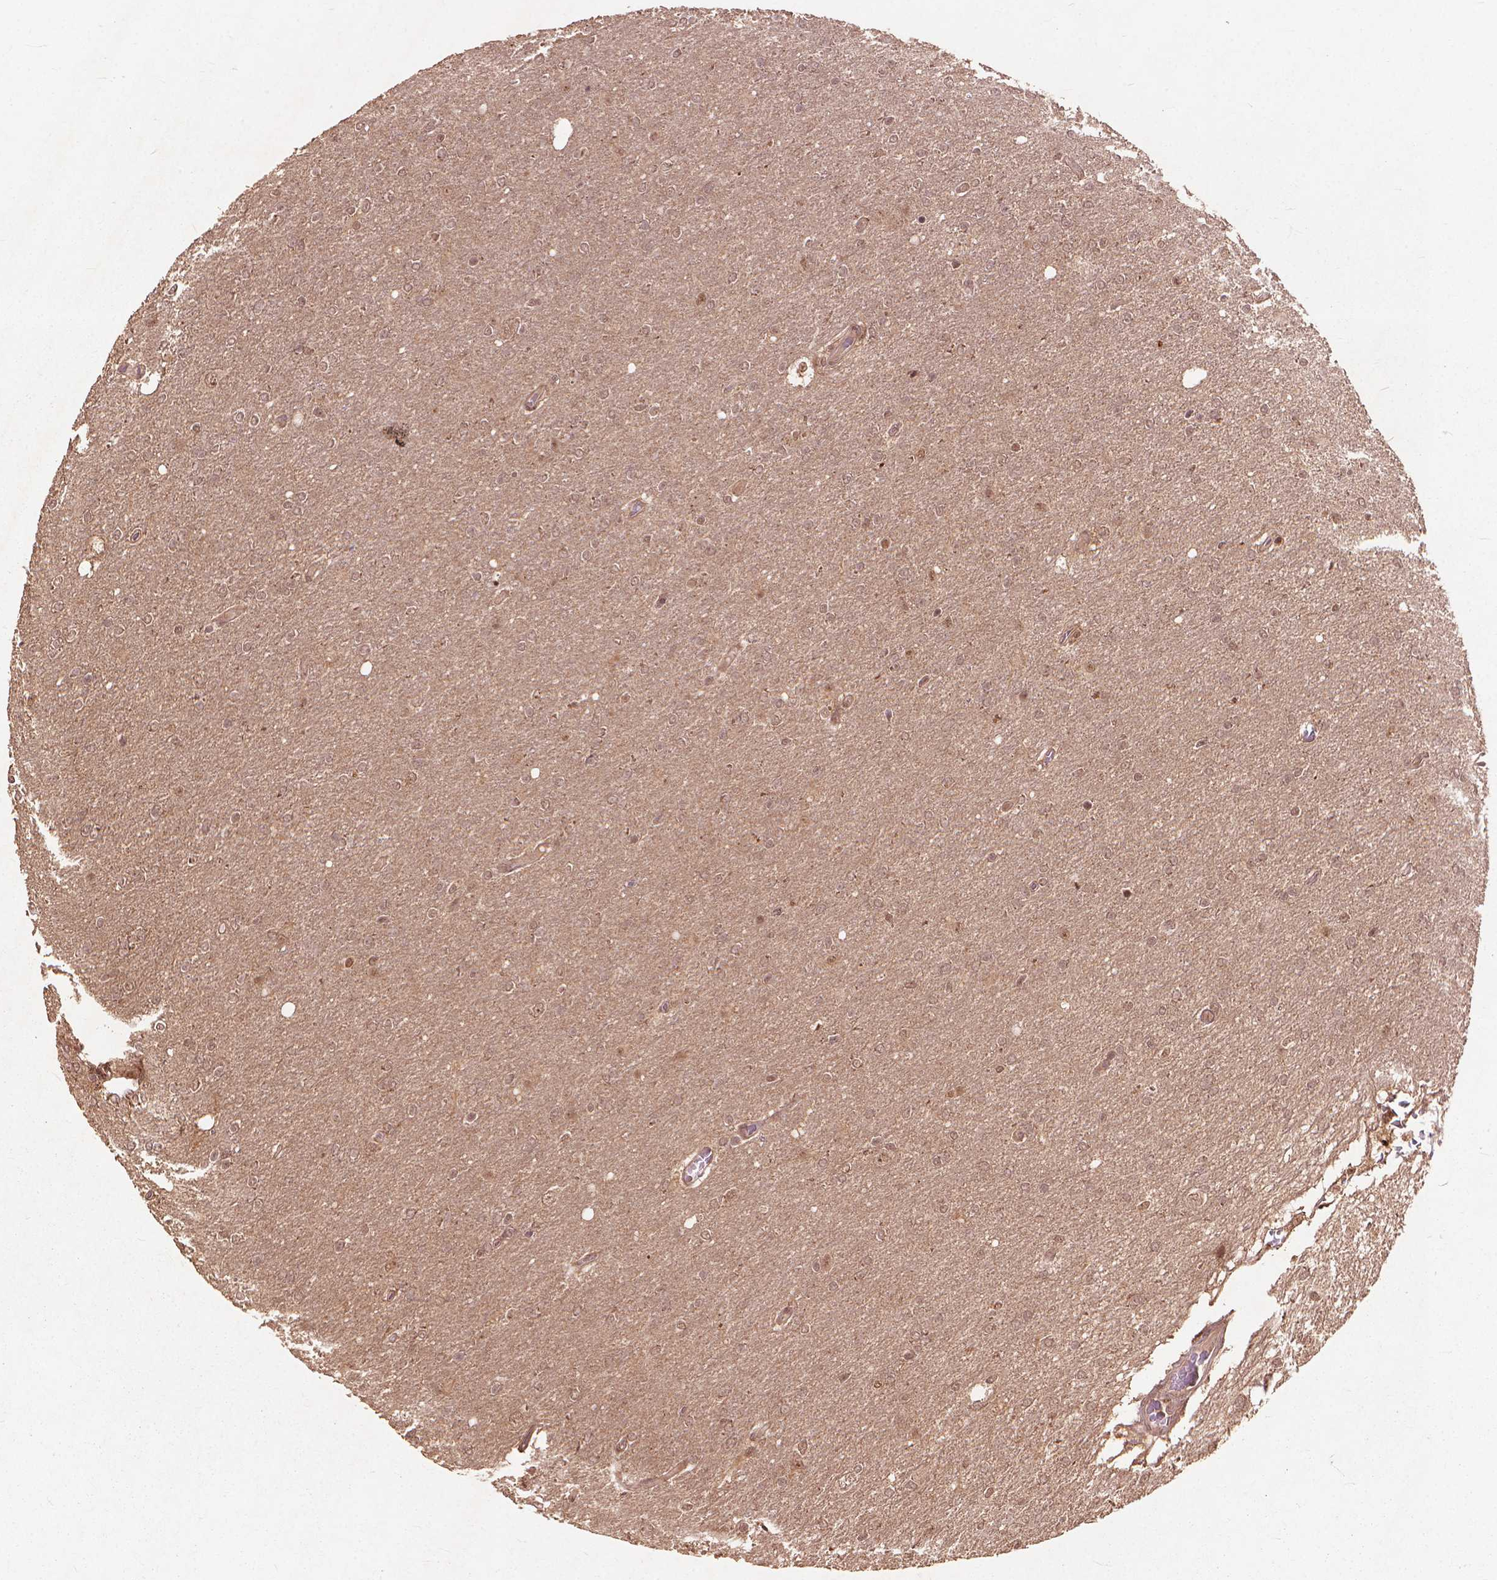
{"staining": {"intensity": "weak", "quantity": ">75%", "location": "nuclear"}, "tissue": "glioma", "cell_type": "Tumor cells", "image_type": "cancer", "snomed": [{"axis": "morphology", "description": "Glioma, malignant, High grade"}, {"axis": "topography", "description": "Cerebral cortex"}], "caption": "Immunohistochemical staining of glioma shows weak nuclear protein staining in about >75% of tumor cells. The staining is performed using DAB brown chromogen to label protein expression. The nuclei are counter-stained blue using hematoxylin.", "gene": "SSU72", "patient": {"sex": "male", "age": 70}}